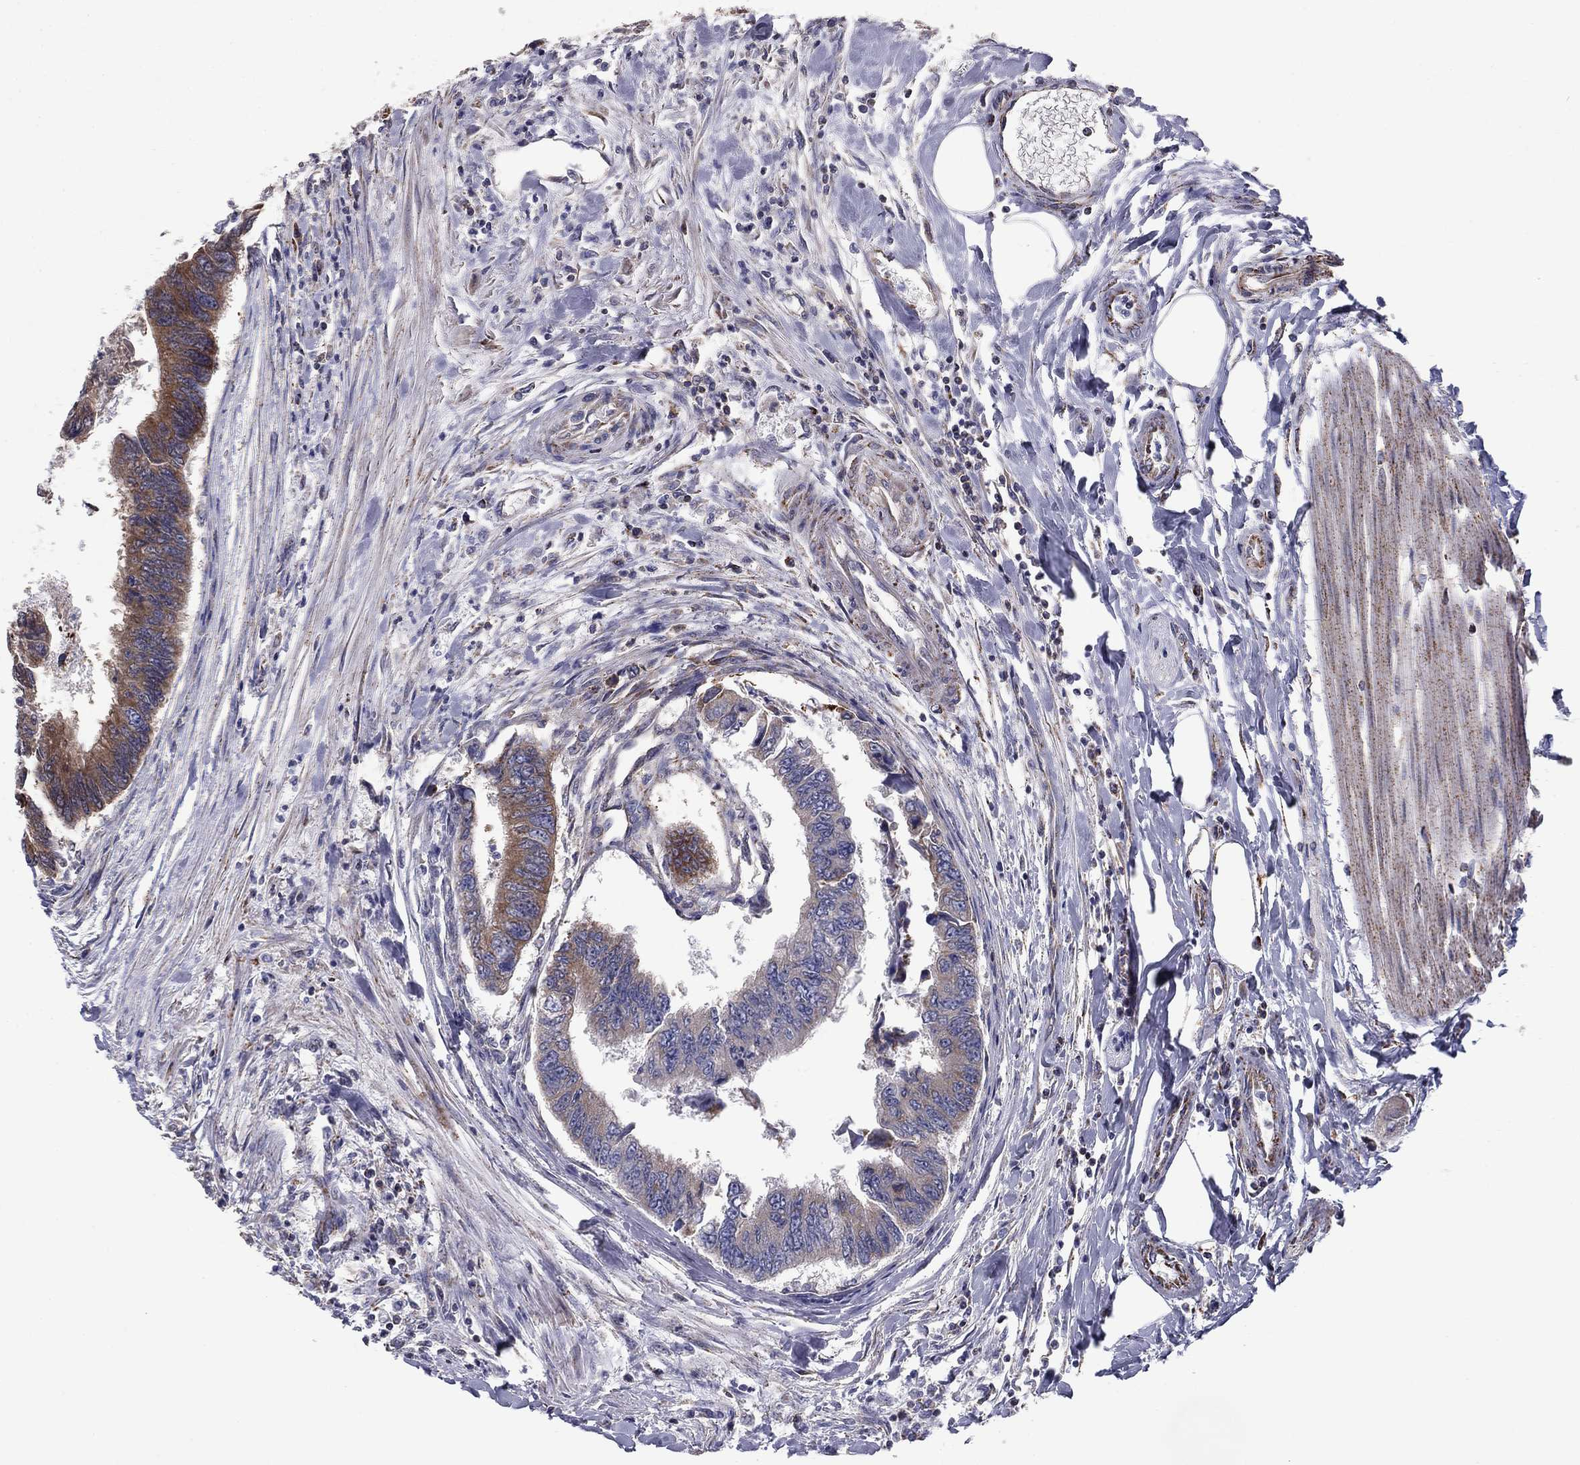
{"staining": {"intensity": "moderate", "quantity": "25%-75%", "location": "cytoplasmic/membranous"}, "tissue": "colorectal cancer", "cell_type": "Tumor cells", "image_type": "cancer", "snomed": [{"axis": "morphology", "description": "Adenocarcinoma, NOS"}, {"axis": "topography", "description": "Colon"}], "caption": "The image exhibits a brown stain indicating the presence of a protein in the cytoplasmic/membranous of tumor cells in colorectal cancer (adenocarcinoma).", "gene": "NDUFV1", "patient": {"sex": "female", "age": 65}}